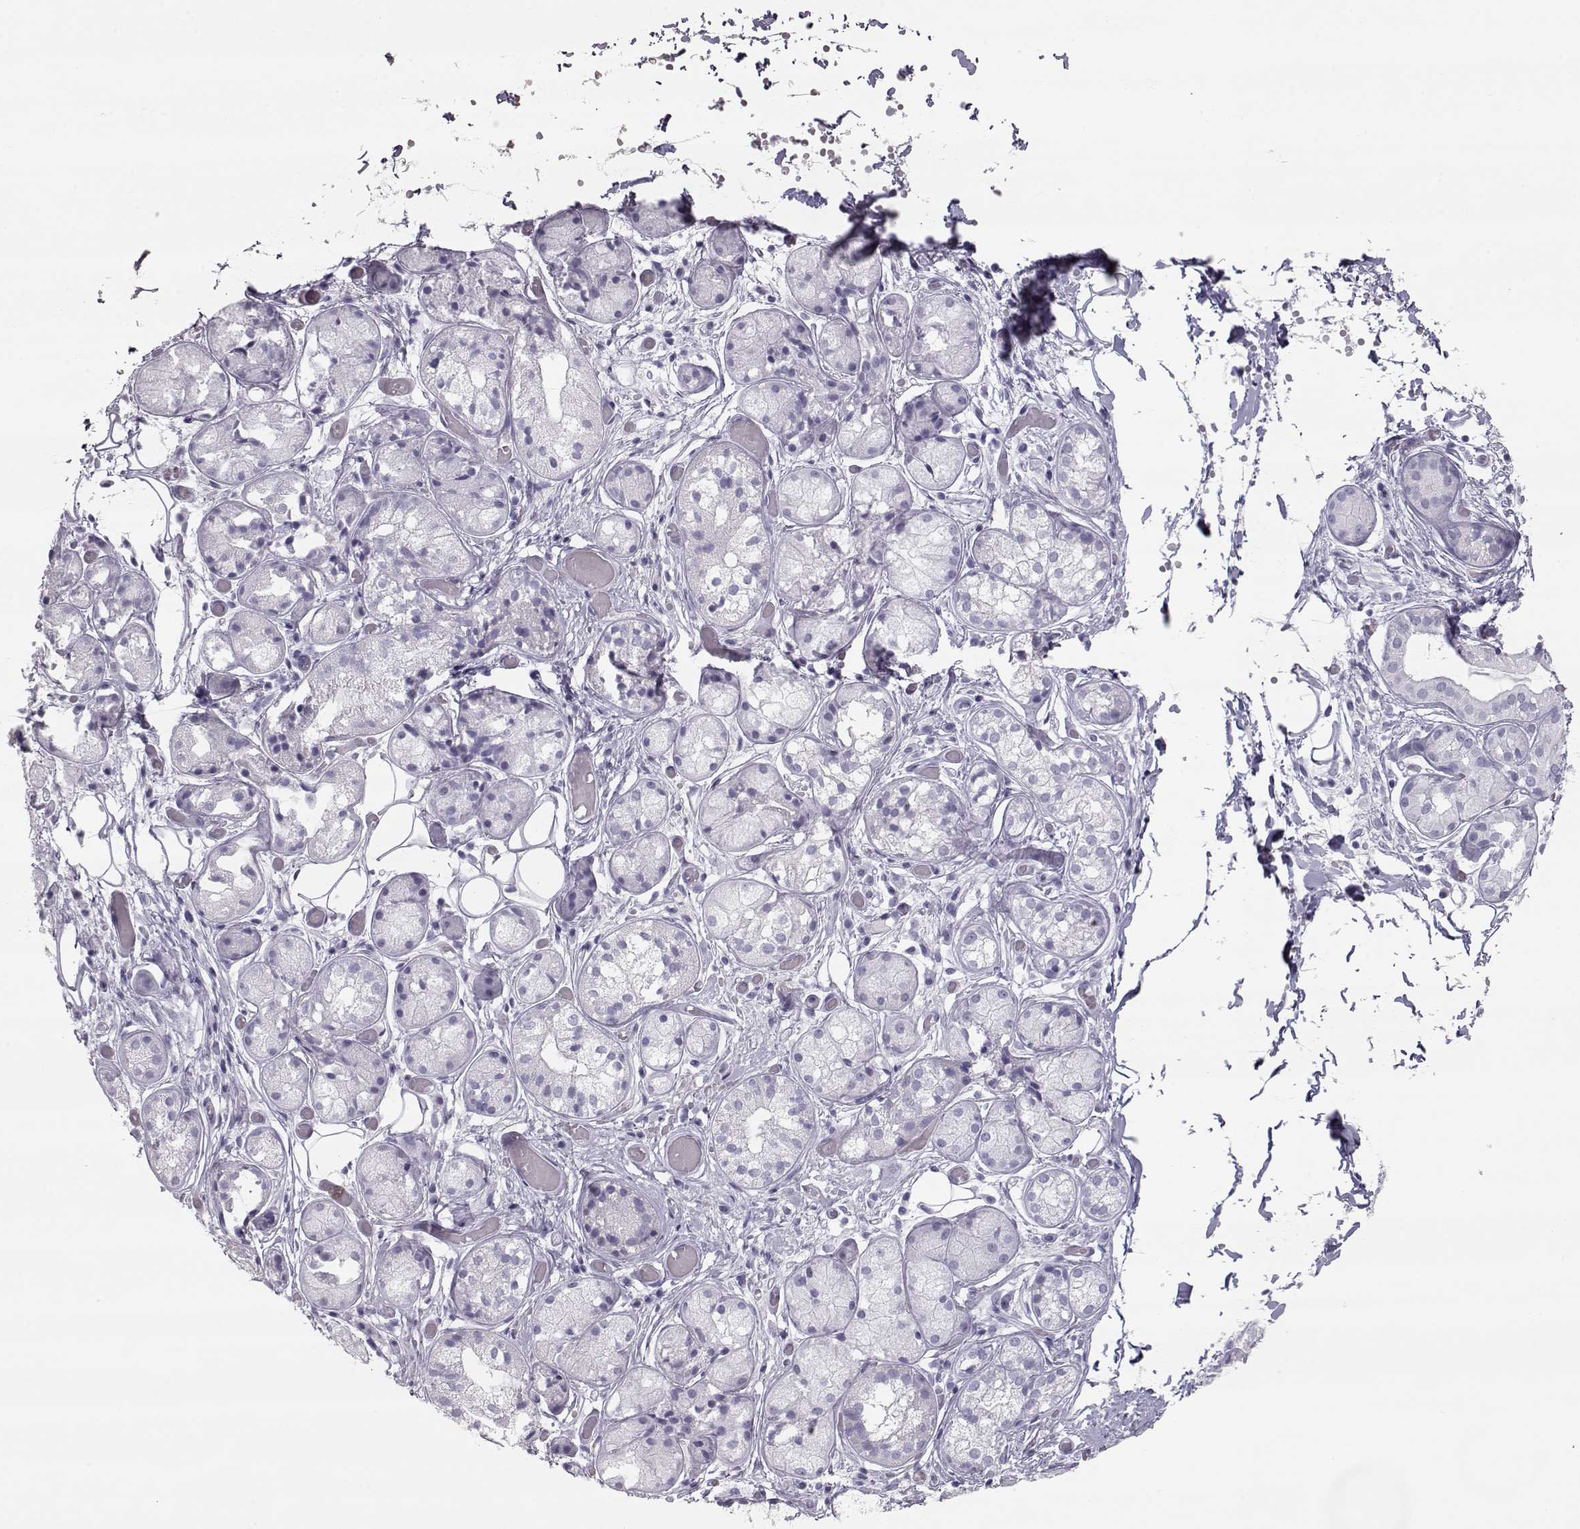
{"staining": {"intensity": "negative", "quantity": "none", "location": "none"}, "tissue": "salivary gland", "cell_type": "Glandular cells", "image_type": "normal", "snomed": [{"axis": "morphology", "description": "Normal tissue, NOS"}, {"axis": "topography", "description": "Salivary gland"}, {"axis": "topography", "description": "Peripheral nerve tissue"}], "caption": "Immunohistochemistry histopathology image of unremarkable salivary gland stained for a protein (brown), which reveals no positivity in glandular cells.", "gene": "MIP", "patient": {"sex": "male", "age": 71}}